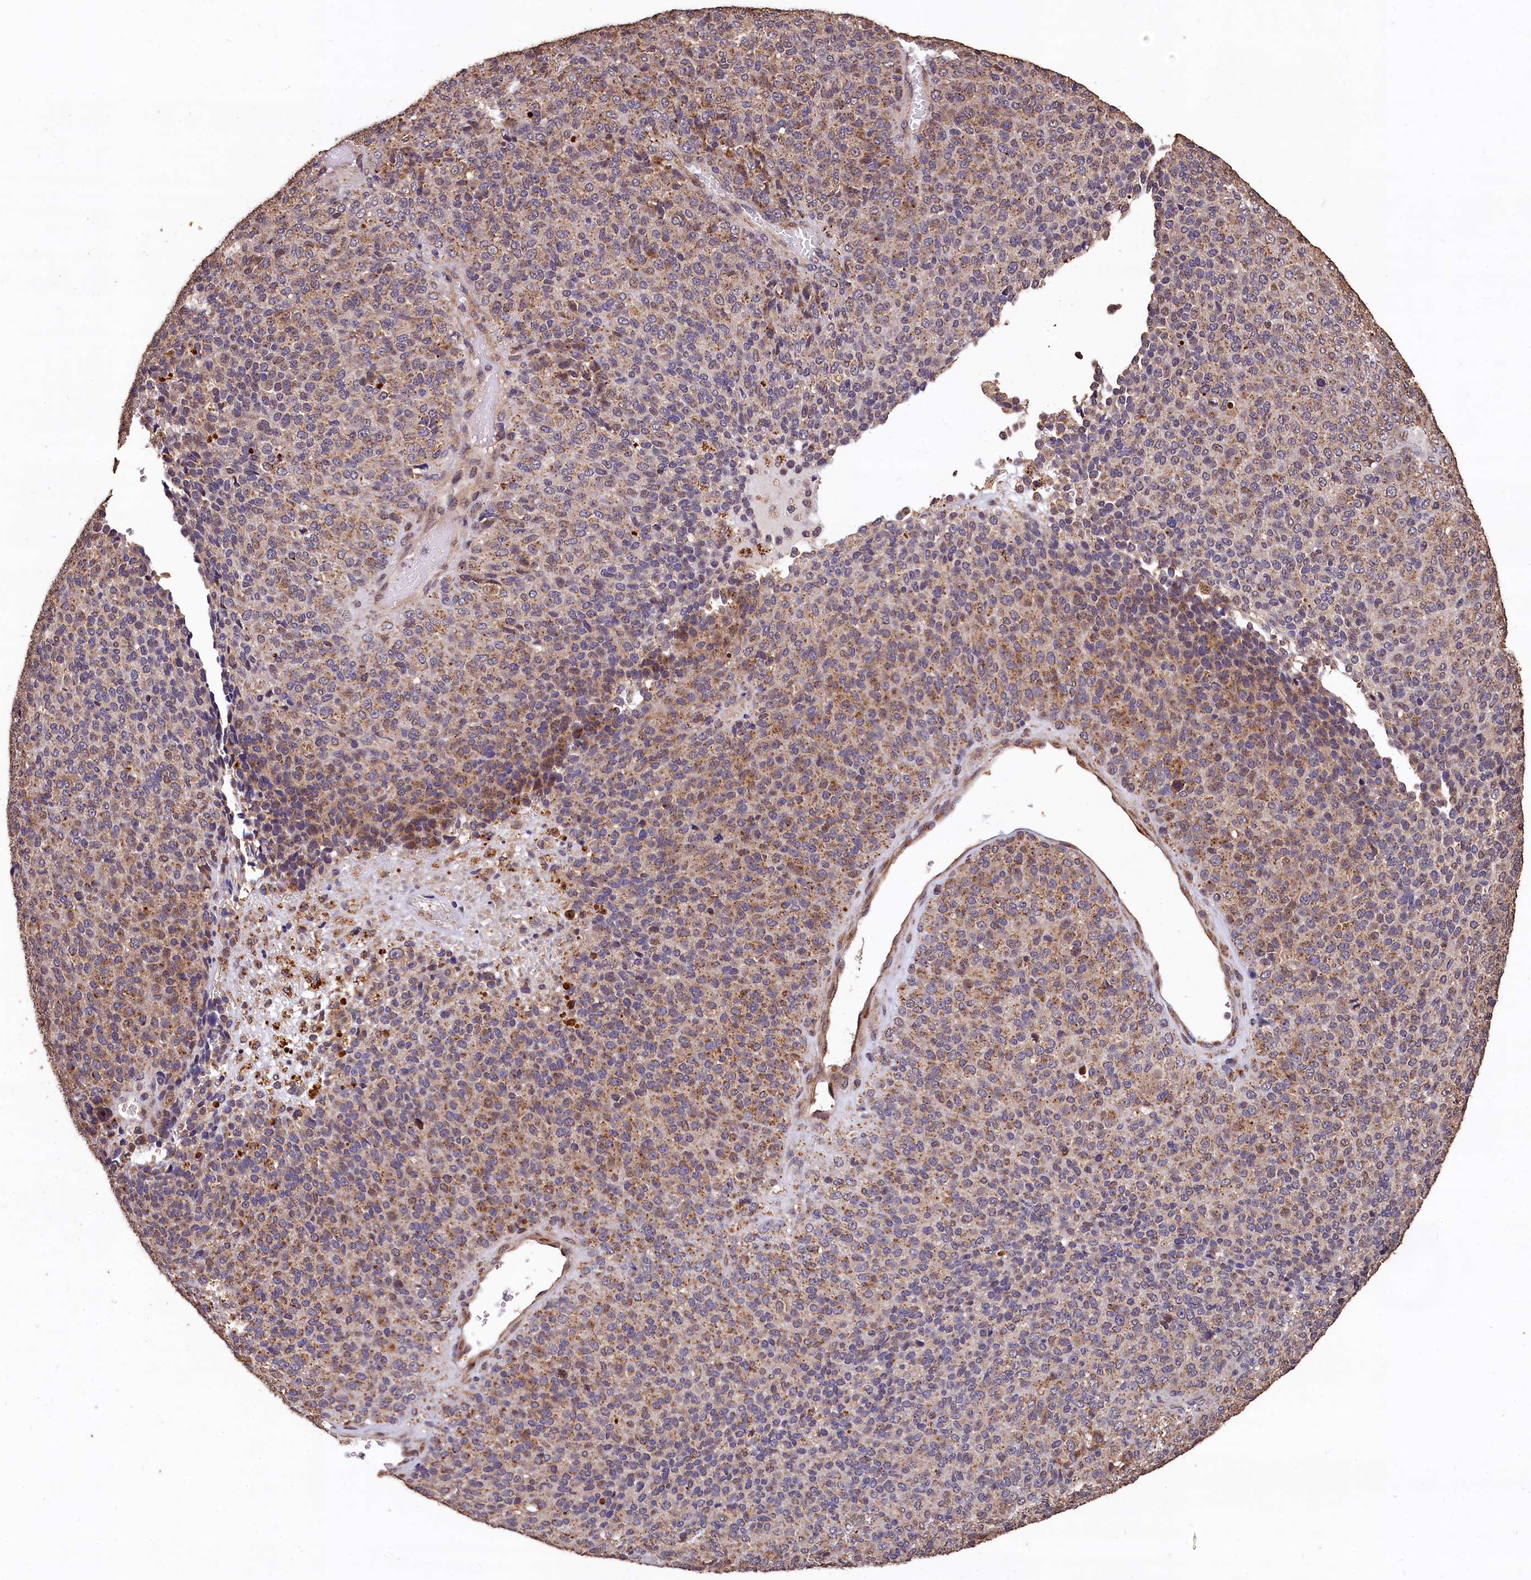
{"staining": {"intensity": "moderate", "quantity": ">75%", "location": "cytoplasmic/membranous"}, "tissue": "melanoma", "cell_type": "Tumor cells", "image_type": "cancer", "snomed": [{"axis": "morphology", "description": "Malignant melanoma, Metastatic site"}, {"axis": "topography", "description": "Brain"}], "caption": "The micrograph displays immunohistochemical staining of melanoma. There is moderate cytoplasmic/membranous staining is appreciated in approximately >75% of tumor cells.", "gene": "LSM4", "patient": {"sex": "female", "age": 56}}